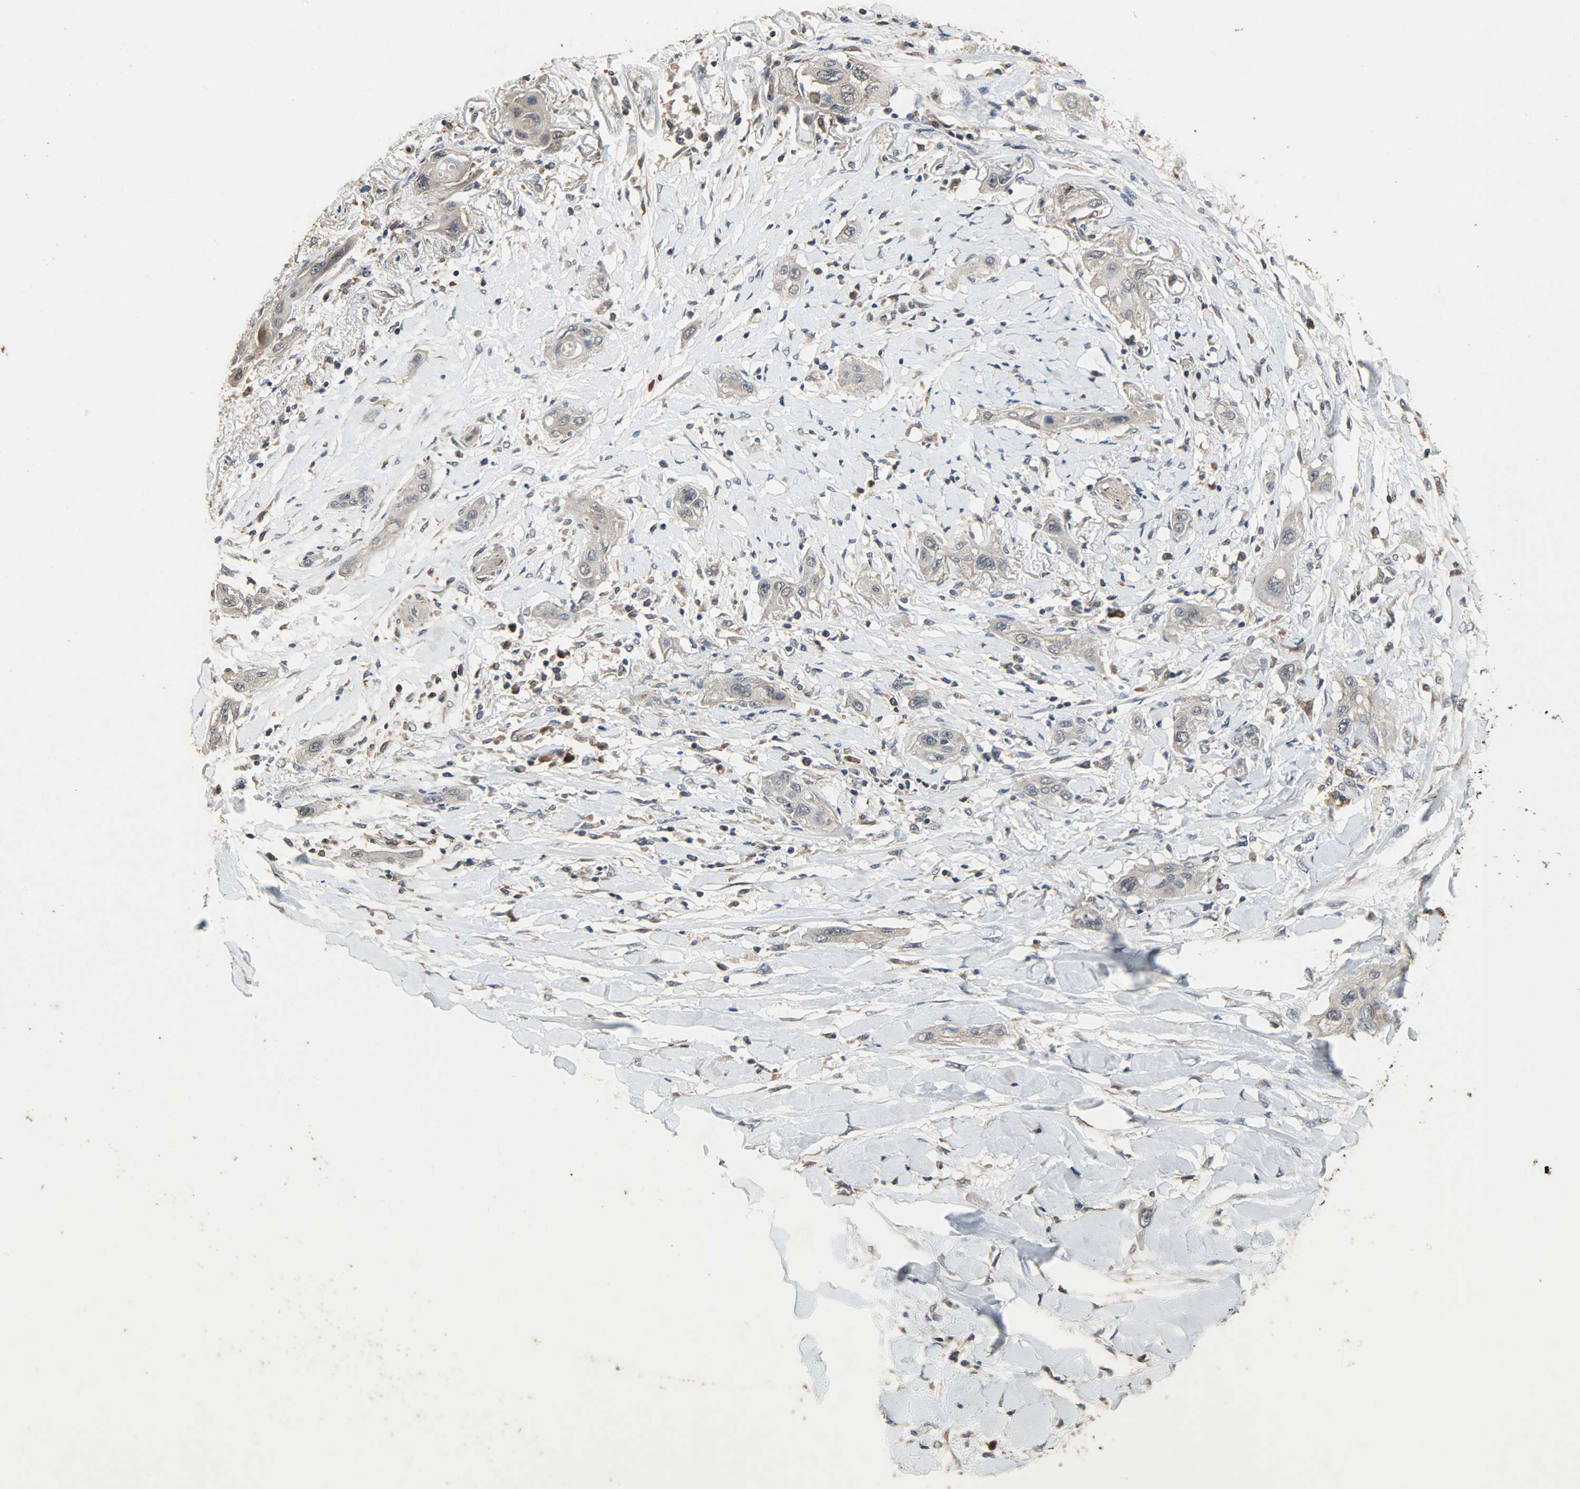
{"staining": {"intensity": "weak", "quantity": ">75%", "location": "cytoplasmic/membranous"}, "tissue": "lung cancer", "cell_type": "Tumor cells", "image_type": "cancer", "snomed": [{"axis": "morphology", "description": "Squamous cell carcinoma, NOS"}, {"axis": "topography", "description": "Lung"}], "caption": "About >75% of tumor cells in lung squamous cell carcinoma show weak cytoplasmic/membranous protein staining as visualized by brown immunohistochemical staining.", "gene": "CDKN2C", "patient": {"sex": "female", "age": 47}}